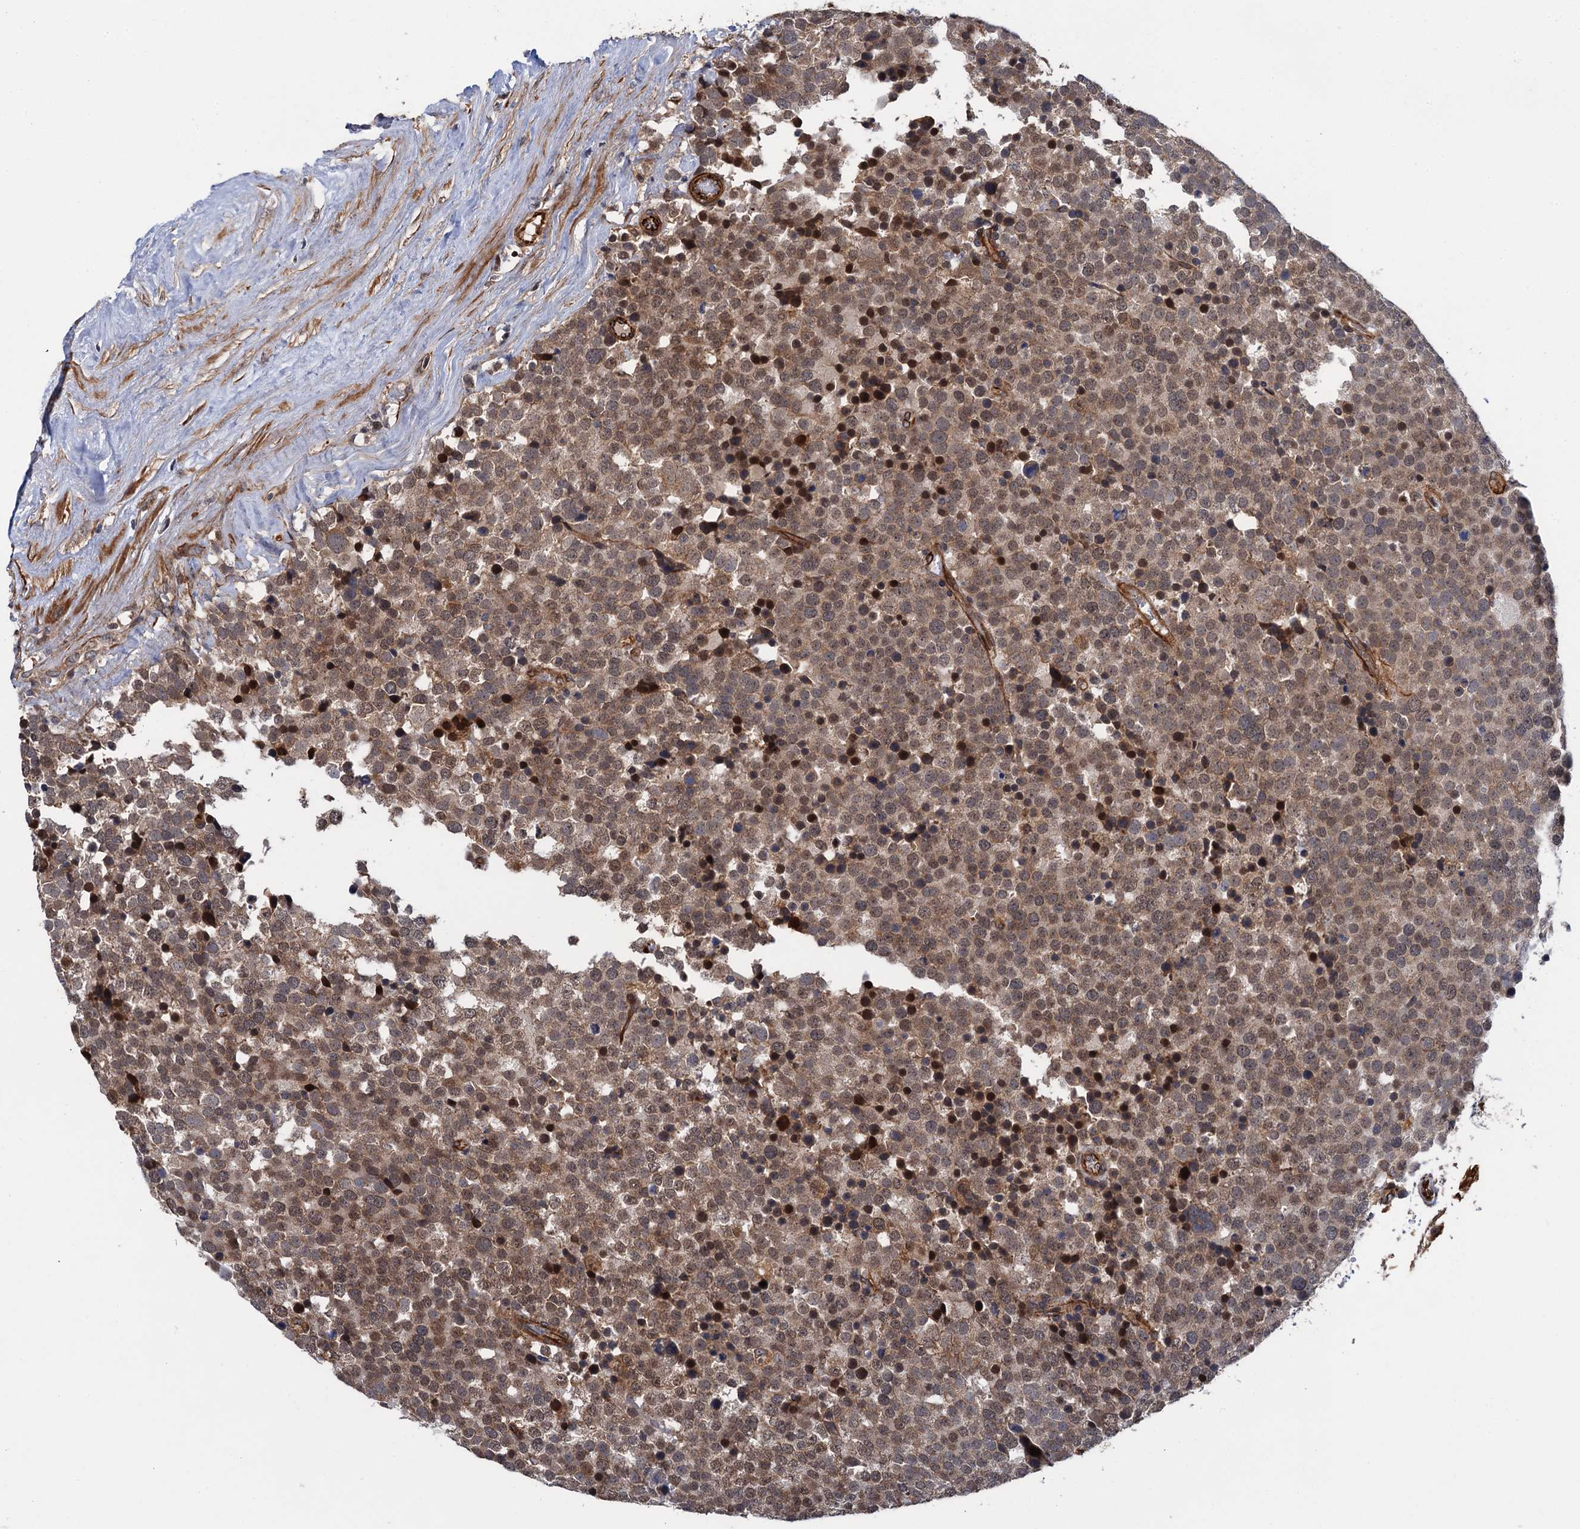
{"staining": {"intensity": "moderate", "quantity": ">75%", "location": "cytoplasmic/membranous,nuclear"}, "tissue": "testis cancer", "cell_type": "Tumor cells", "image_type": "cancer", "snomed": [{"axis": "morphology", "description": "Seminoma, NOS"}, {"axis": "topography", "description": "Testis"}], "caption": "Seminoma (testis) stained with DAB IHC shows medium levels of moderate cytoplasmic/membranous and nuclear expression in approximately >75% of tumor cells.", "gene": "FSIP1", "patient": {"sex": "male", "age": 71}}